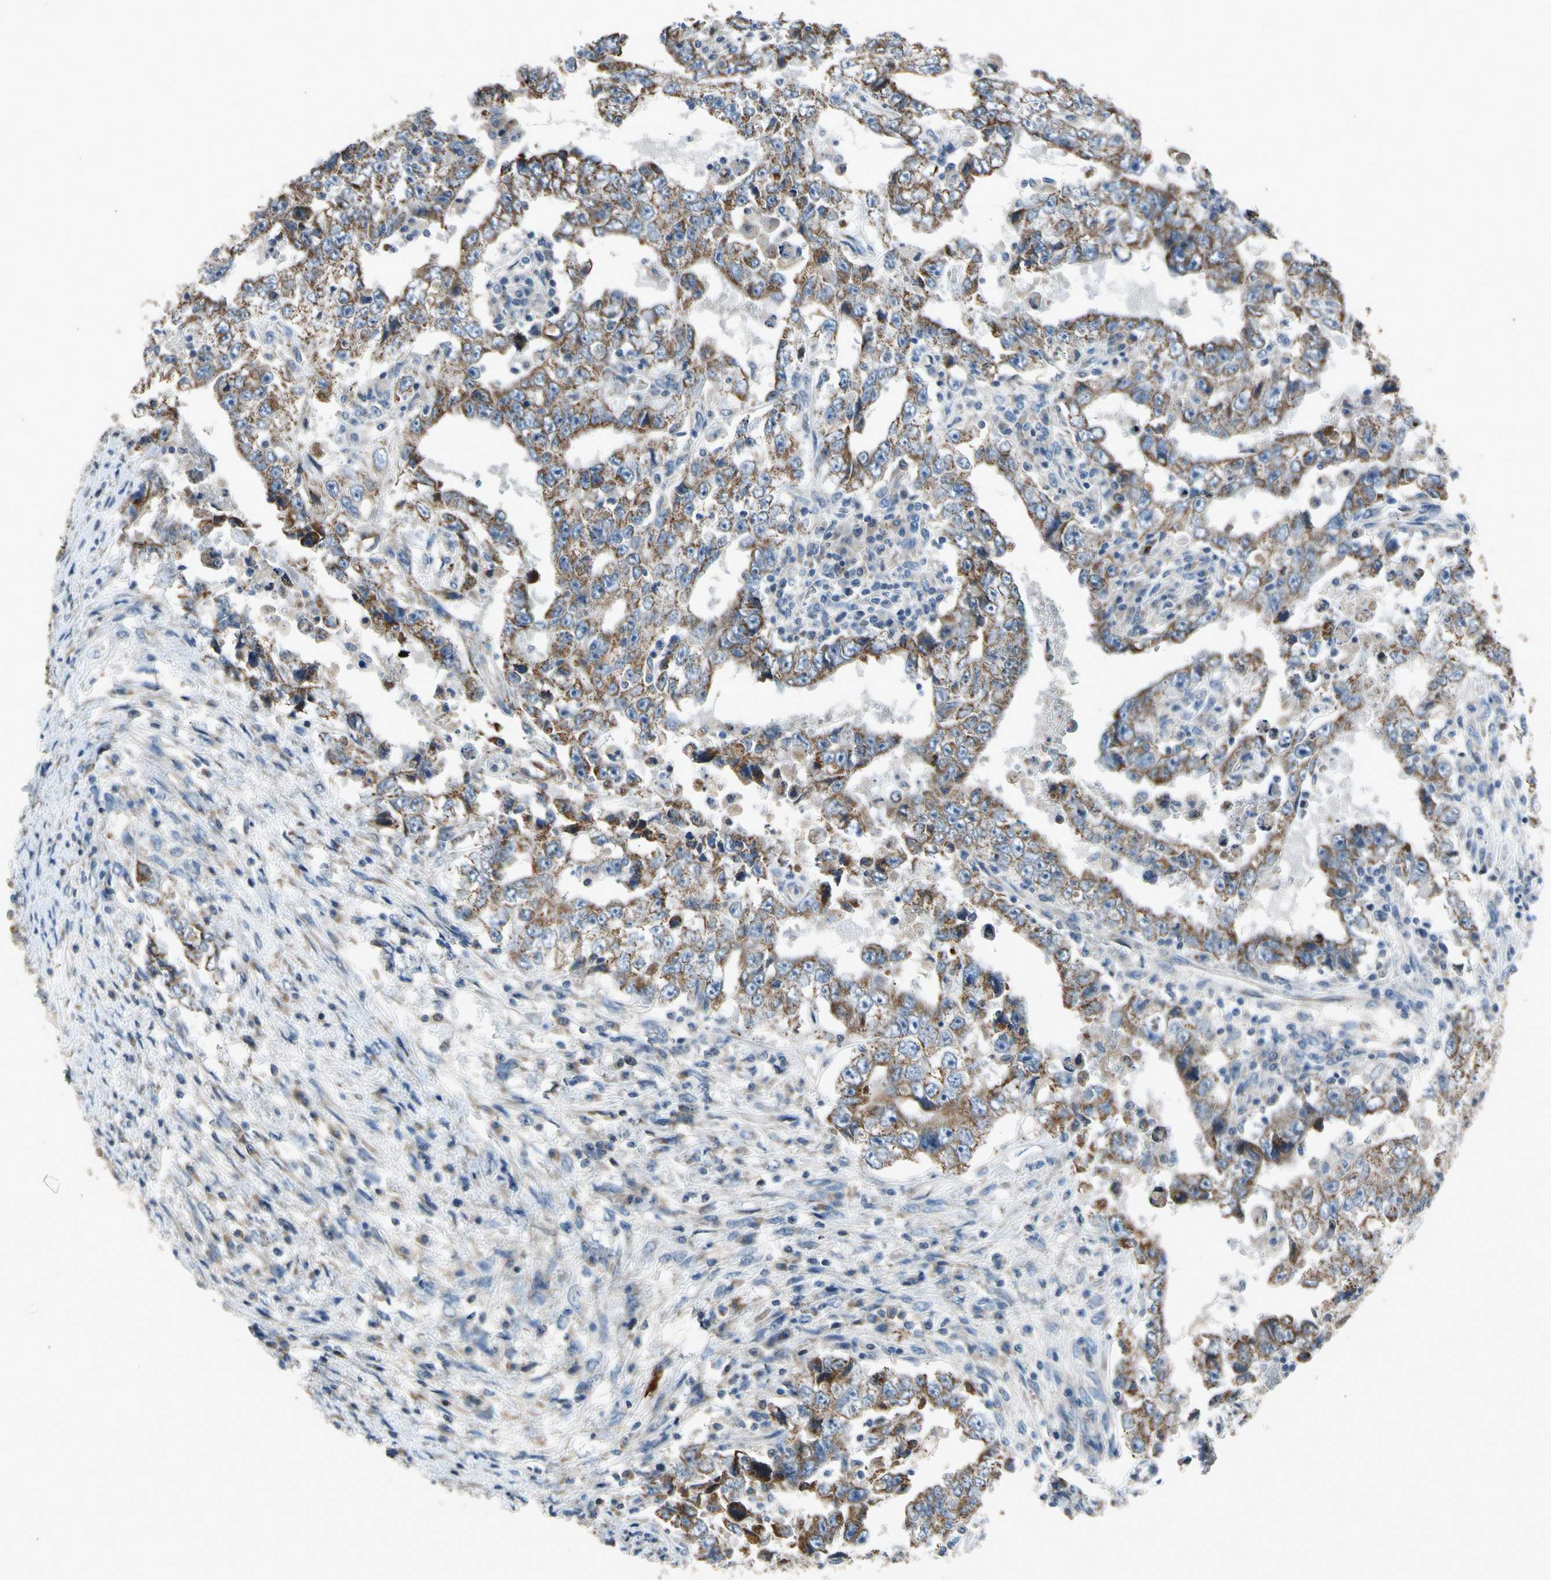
{"staining": {"intensity": "moderate", "quantity": ">75%", "location": "cytoplasmic/membranous"}, "tissue": "testis cancer", "cell_type": "Tumor cells", "image_type": "cancer", "snomed": [{"axis": "morphology", "description": "Carcinoma, Embryonal, NOS"}, {"axis": "topography", "description": "Testis"}], "caption": "A medium amount of moderate cytoplasmic/membranous expression is seen in about >75% of tumor cells in embryonal carcinoma (testis) tissue.", "gene": "NPHP3", "patient": {"sex": "male", "age": 26}}